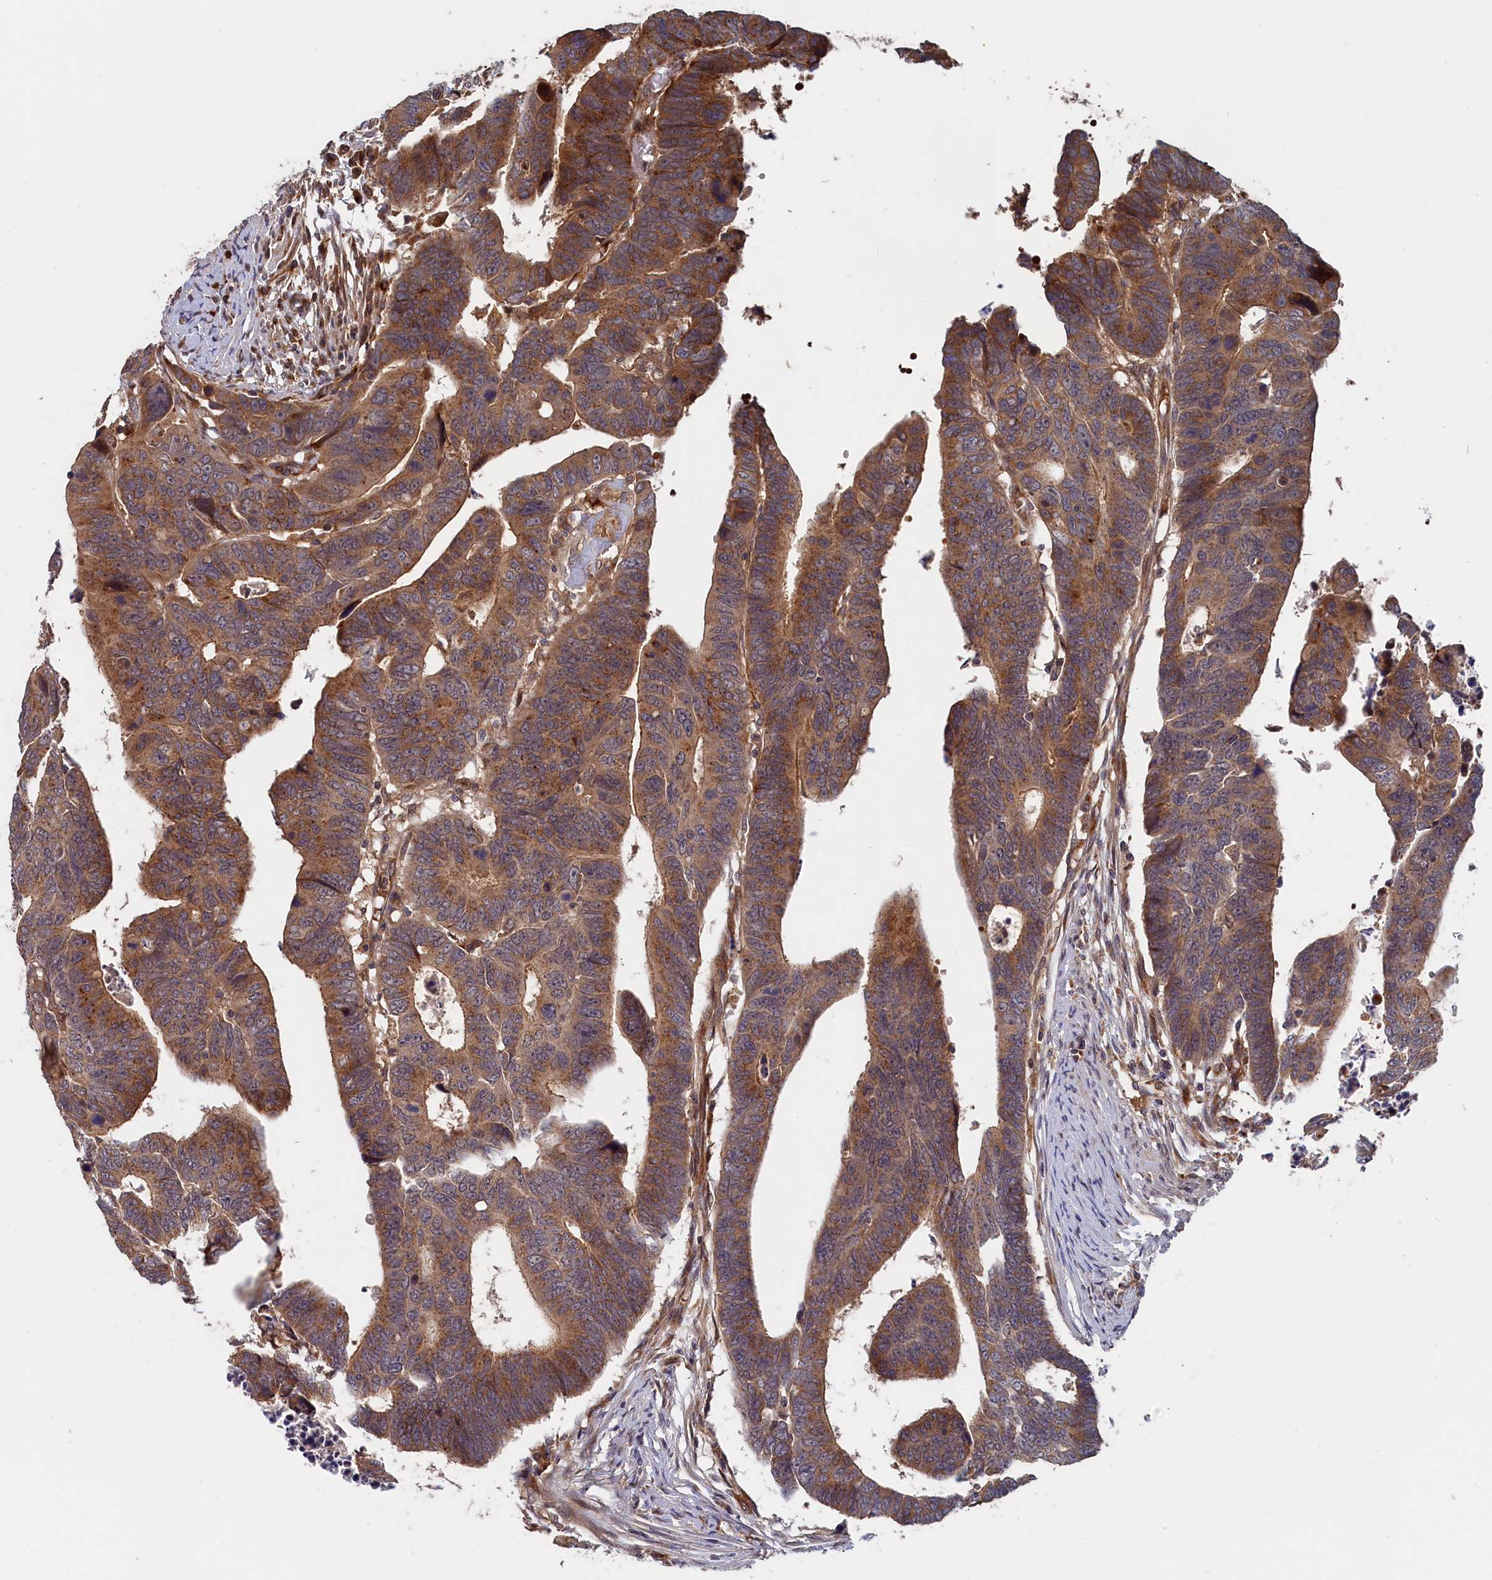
{"staining": {"intensity": "moderate", "quantity": ">75%", "location": "cytoplasmic/membranous"}, "tissue": "colorectal cancer", "cell_type": "Tumor cells", "image_type": "cancer", "snomed": [{"axis": "morphology", "description": "Adenocarcinoma, NOS"}, {"axis": "topography", "description": "Rectum"}], "caption": "Immunohistochemistry micrograph of human adenocarcinoma (colorectal) stained for a protein (brown), which exhibits medium levels of moderate cytoplasmic/membranous positivity in about >75% of tumor cells.", "gene": "TRAPPC2L", "patient": {"sex": "female", "age": 65}}